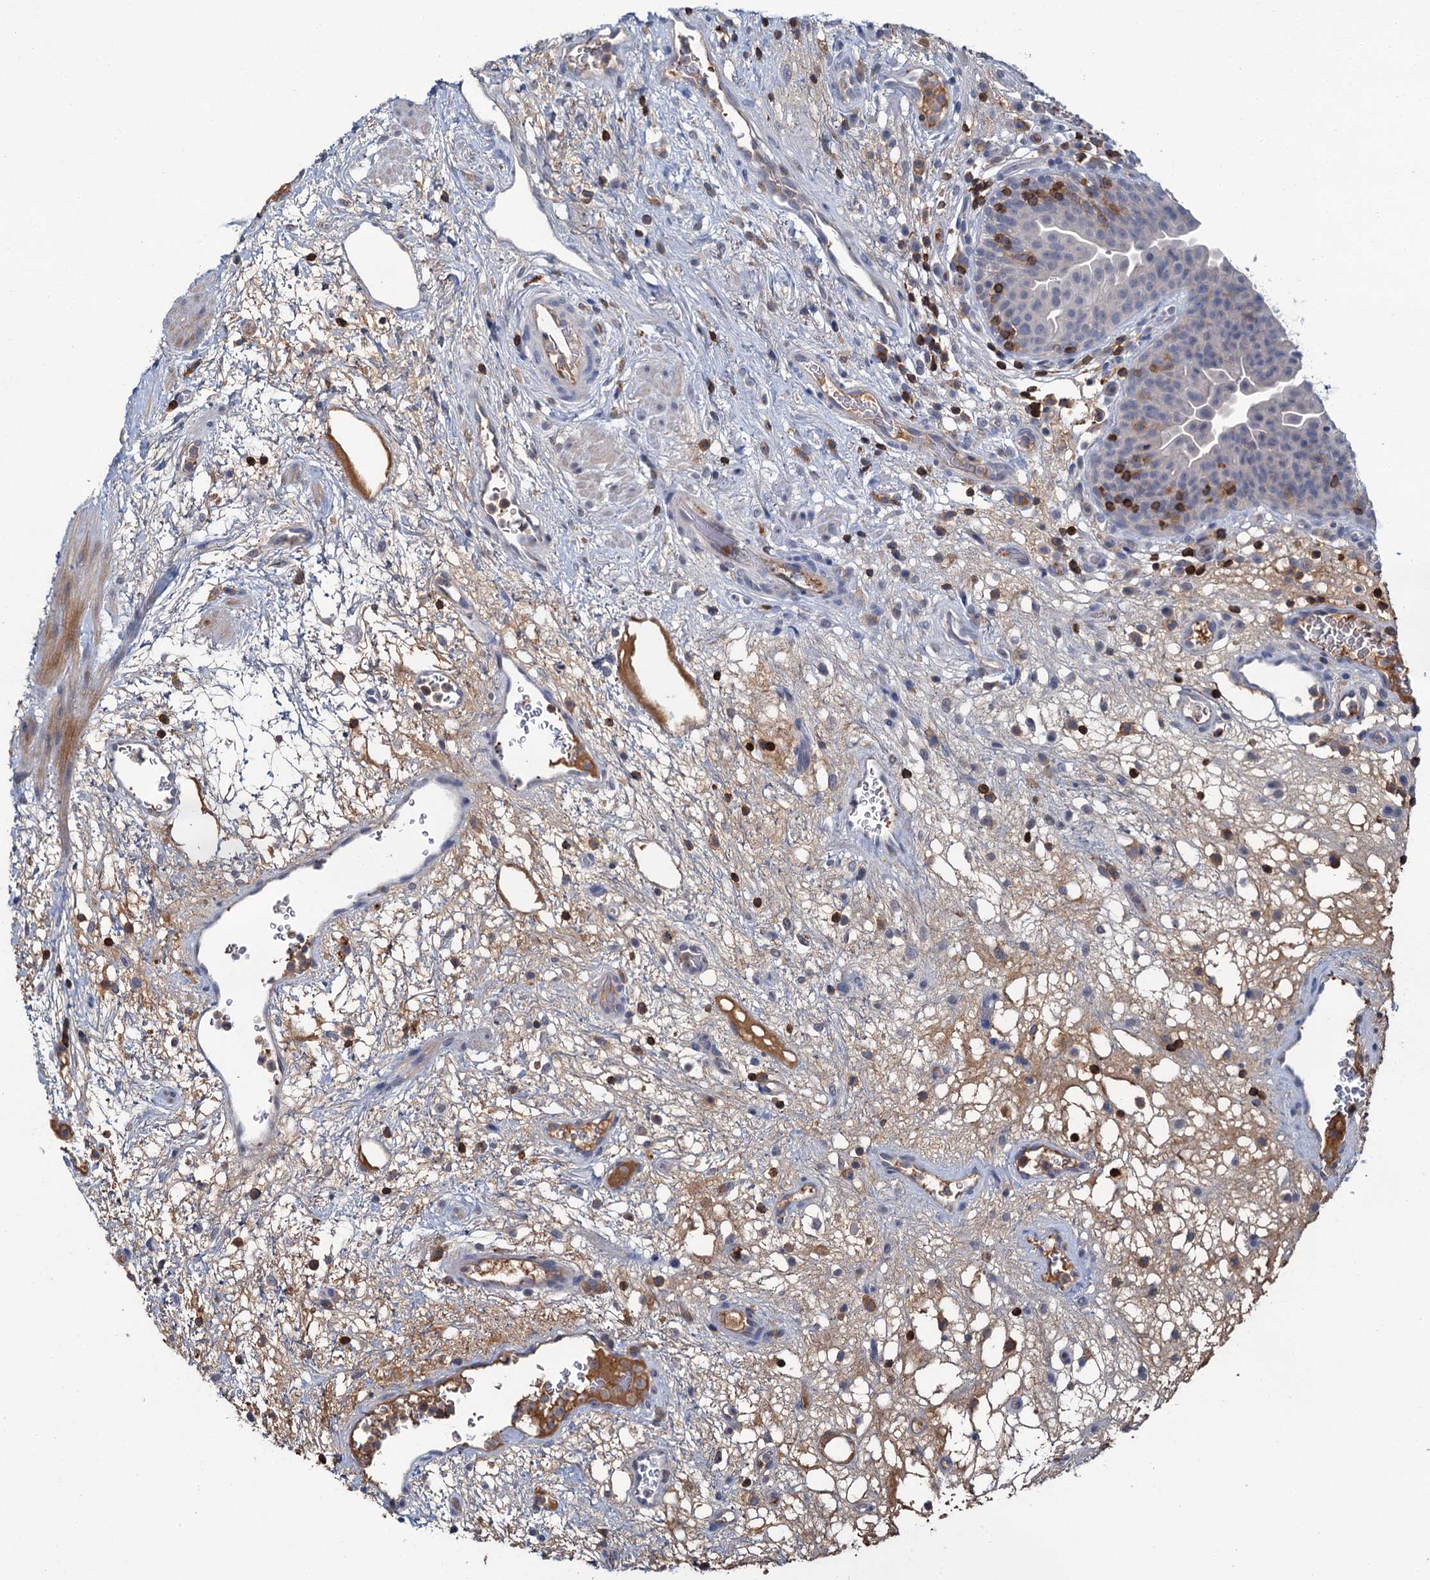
{"staining": {"intensity": "negative", "quantity": "none", "location": "none"}, "tissue": "urinary bladder", "cell_type": "Urothelial cells", "image_type": "normal", "snomed": [{"axis": "morphology", "description": "Normal tissue, NOS"}, {"axis": "topography", "description": "Urinary bladder"}], "caption": "This histopathology image is of unremarkable urinary bladder stained with immunohistochemistry to label a protein in brown with the nuclei are counter-stained blue. There is no positivity in urothelial cells.", "gene": "FGFR2", "patient": {"sex": "male", "age": 71}}